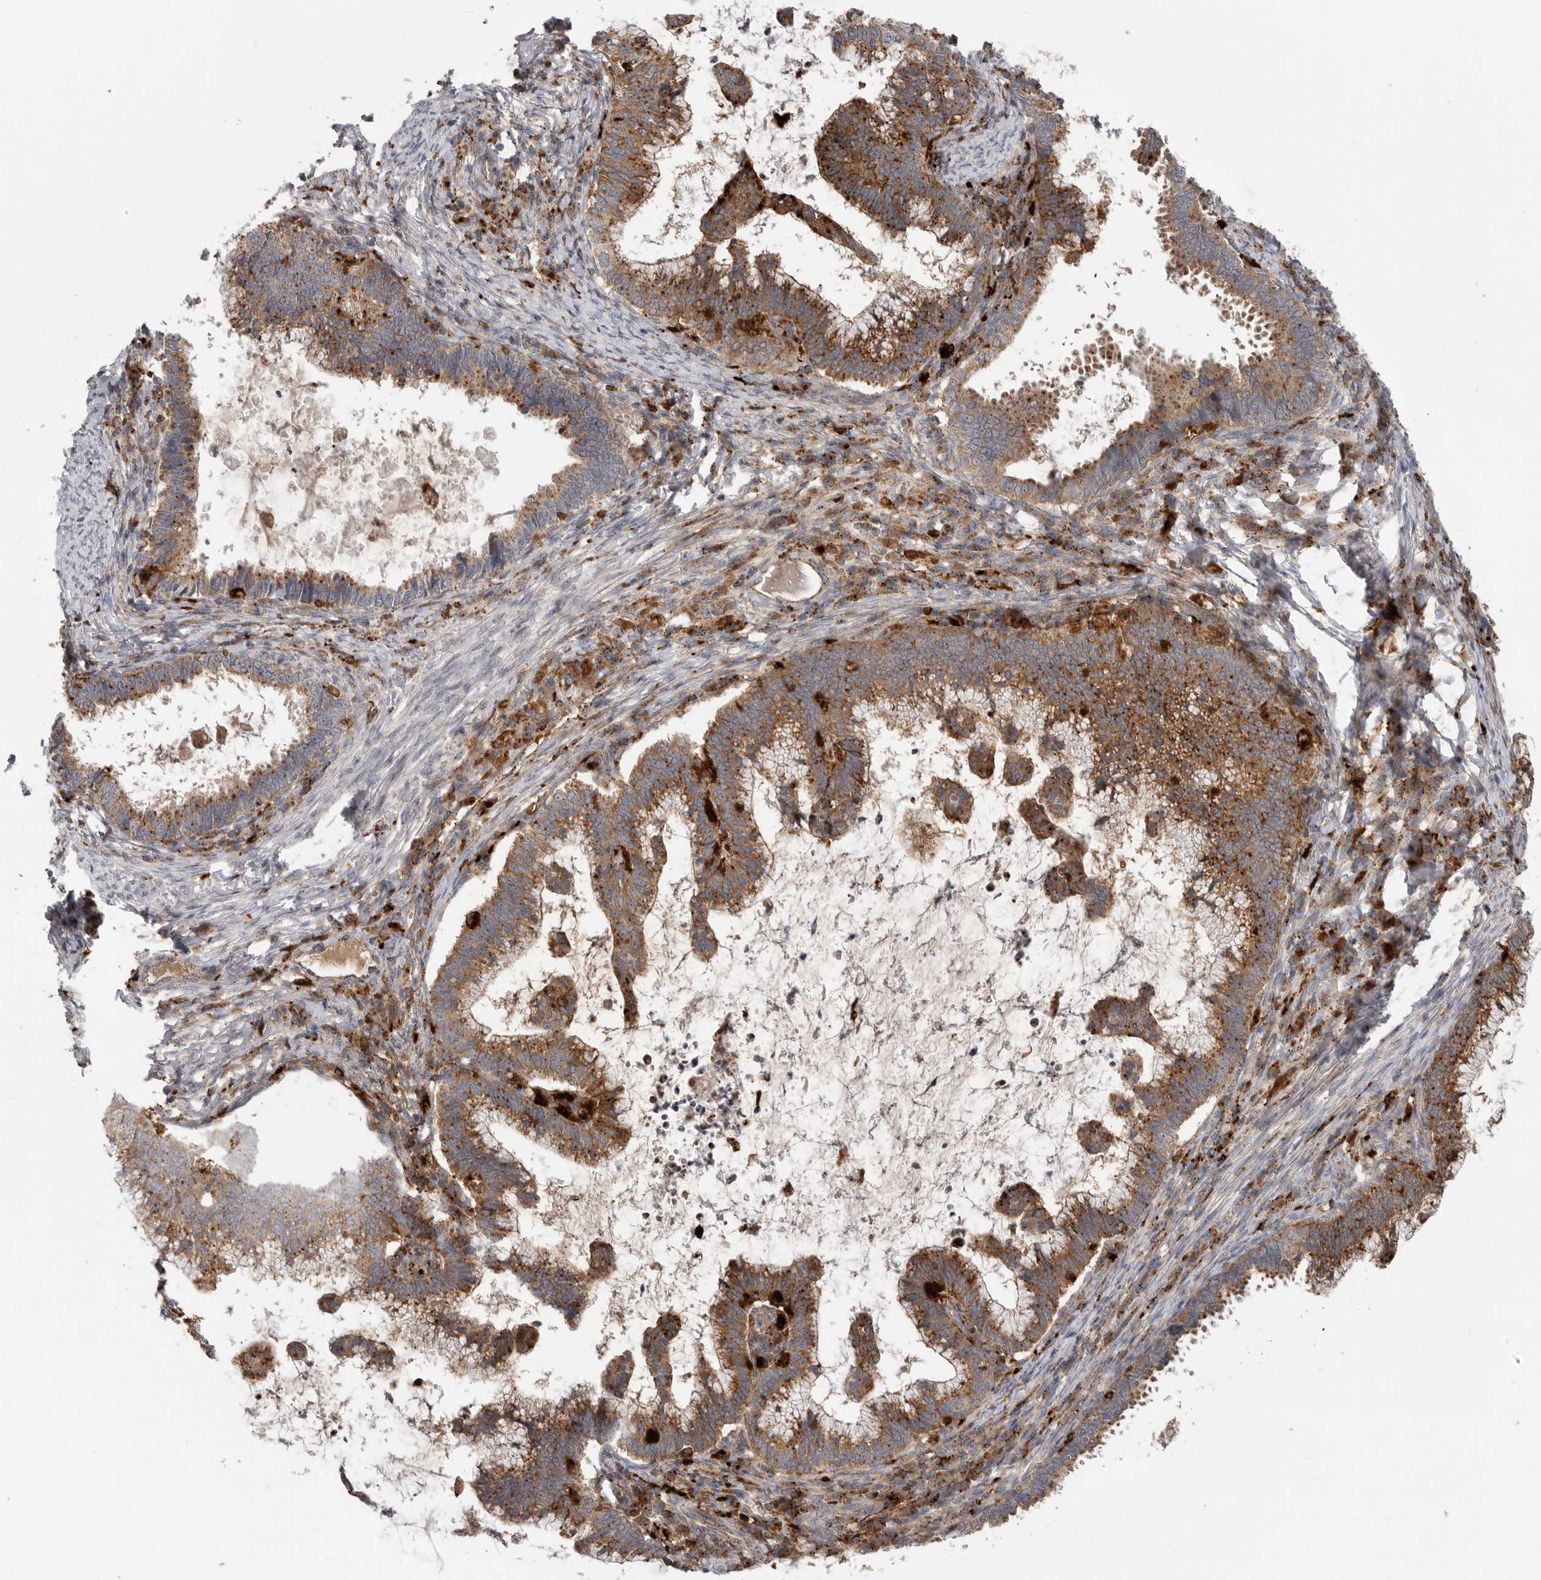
{"staining": {"intensity": "strong", "quantity": ">75%", "location": "cytoplasmic/membranous"}, "tissue": "cervical cancer", "cell_type": "Tumor cells", "image_type": "cancer", "snomed": [{"axis": "morphology", "description": "Adenocarcinoma, NOS"}, {"axis": "topography", "description": "Cervix"}], "caption": "Protein staining of cervical cancer tissue demonstrates strong cytoplasmic/membranous positivity in about >75% of tumor cells.", "gene": "GALNS", "patient": {"sex": "female", "age": 36}}